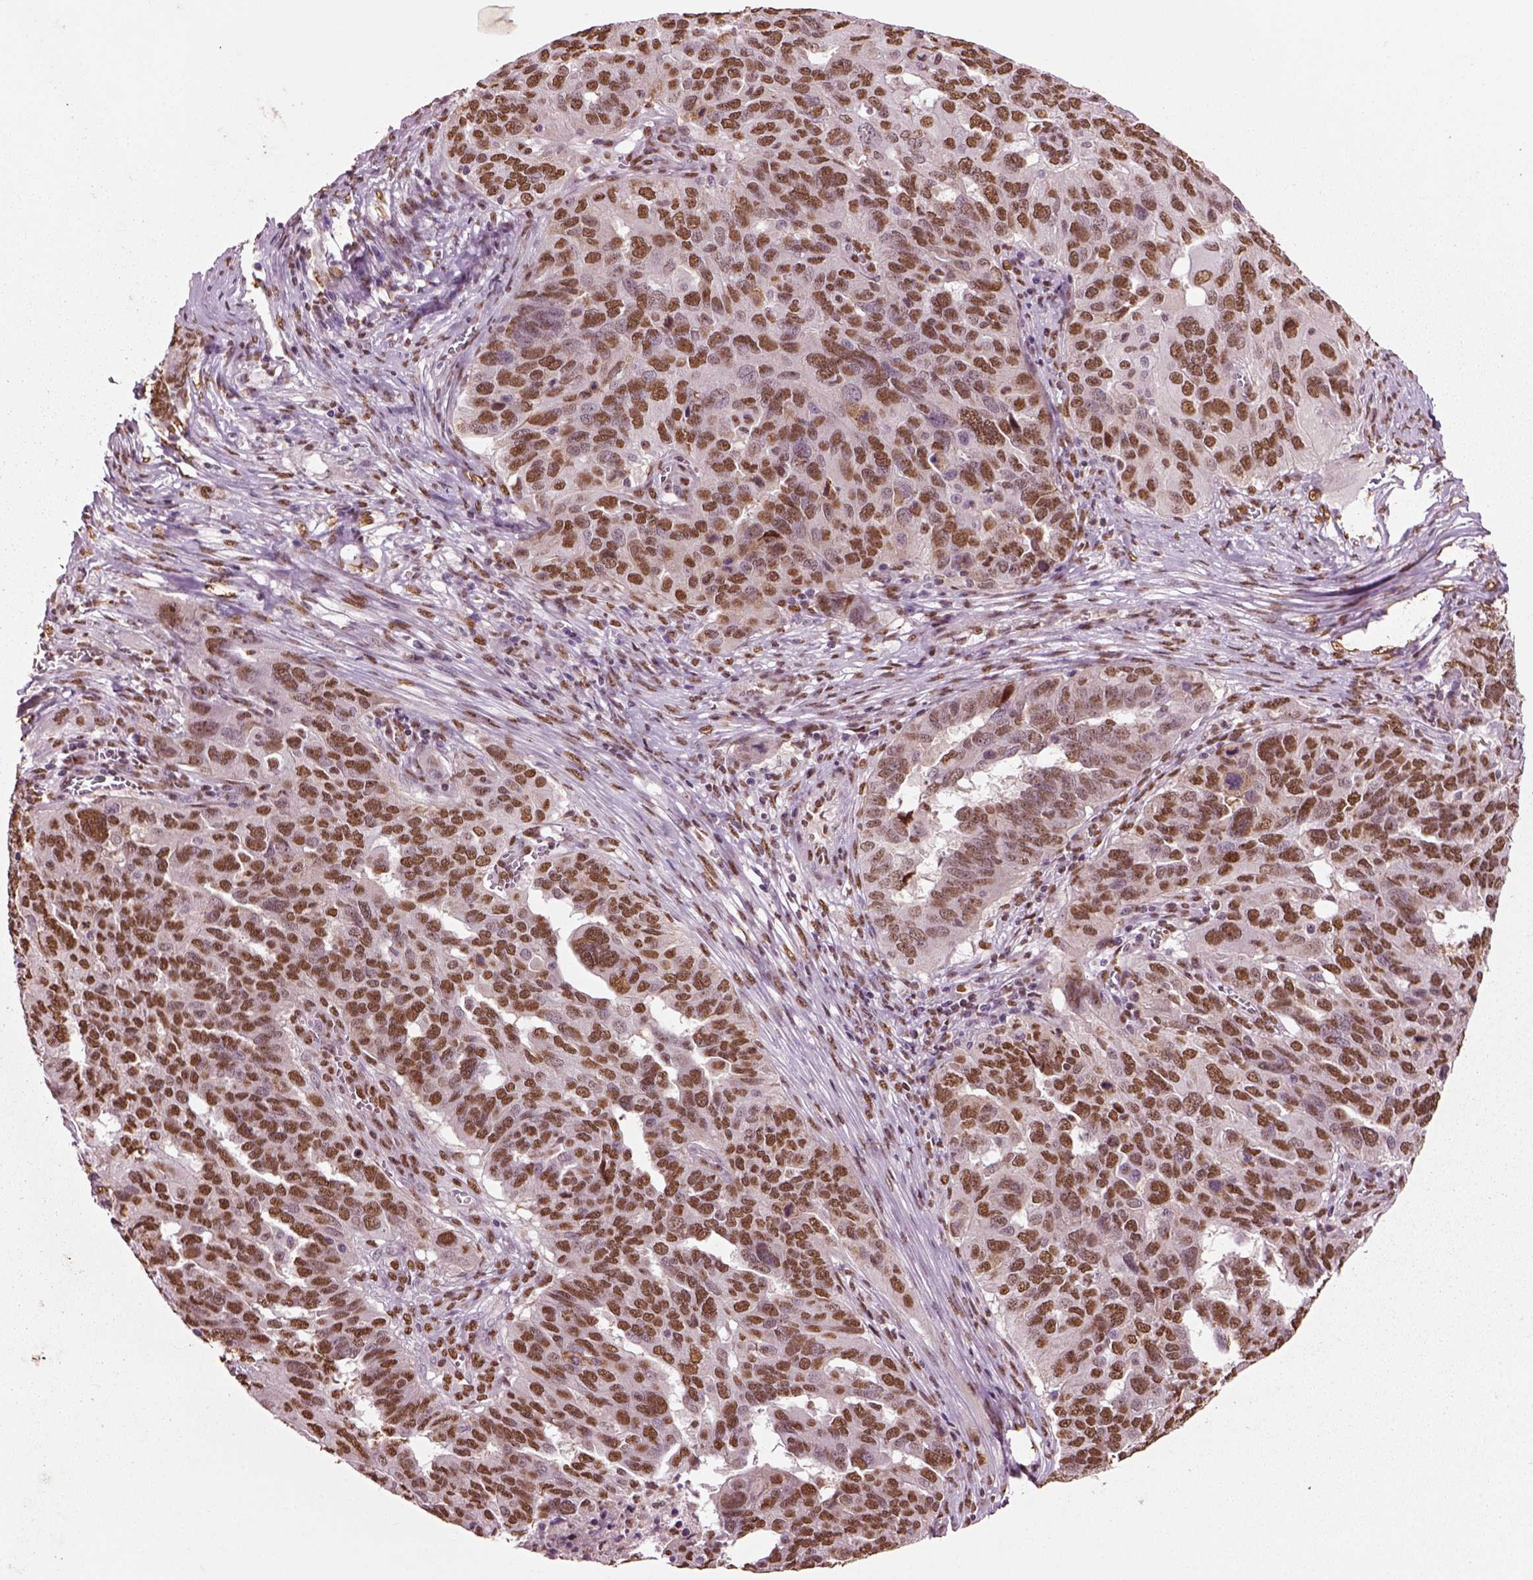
{"staining": {"intensity": "moderate", "quantity": ">75%", "location": "nuclear"}, "tissue": "ovarian cancer", "cell_type": "Tumor cells", "image_type": "cancer", "snomed": [{"axis": "morphology", "description": "Carcinoma, endometroid"}, {"axis": "topography", "description": "Soft tissue"}, {"axis": "topography", "description": "Ovary"}], "caption": "Ovarian cancer stained with DAB immunohistochemistry (IHC) shows medium levels of moderate nuclear expression in approximately >75% of tumor cells.", "gene": "DDX3X", "patient": {"sex": "female", "age": 52}}